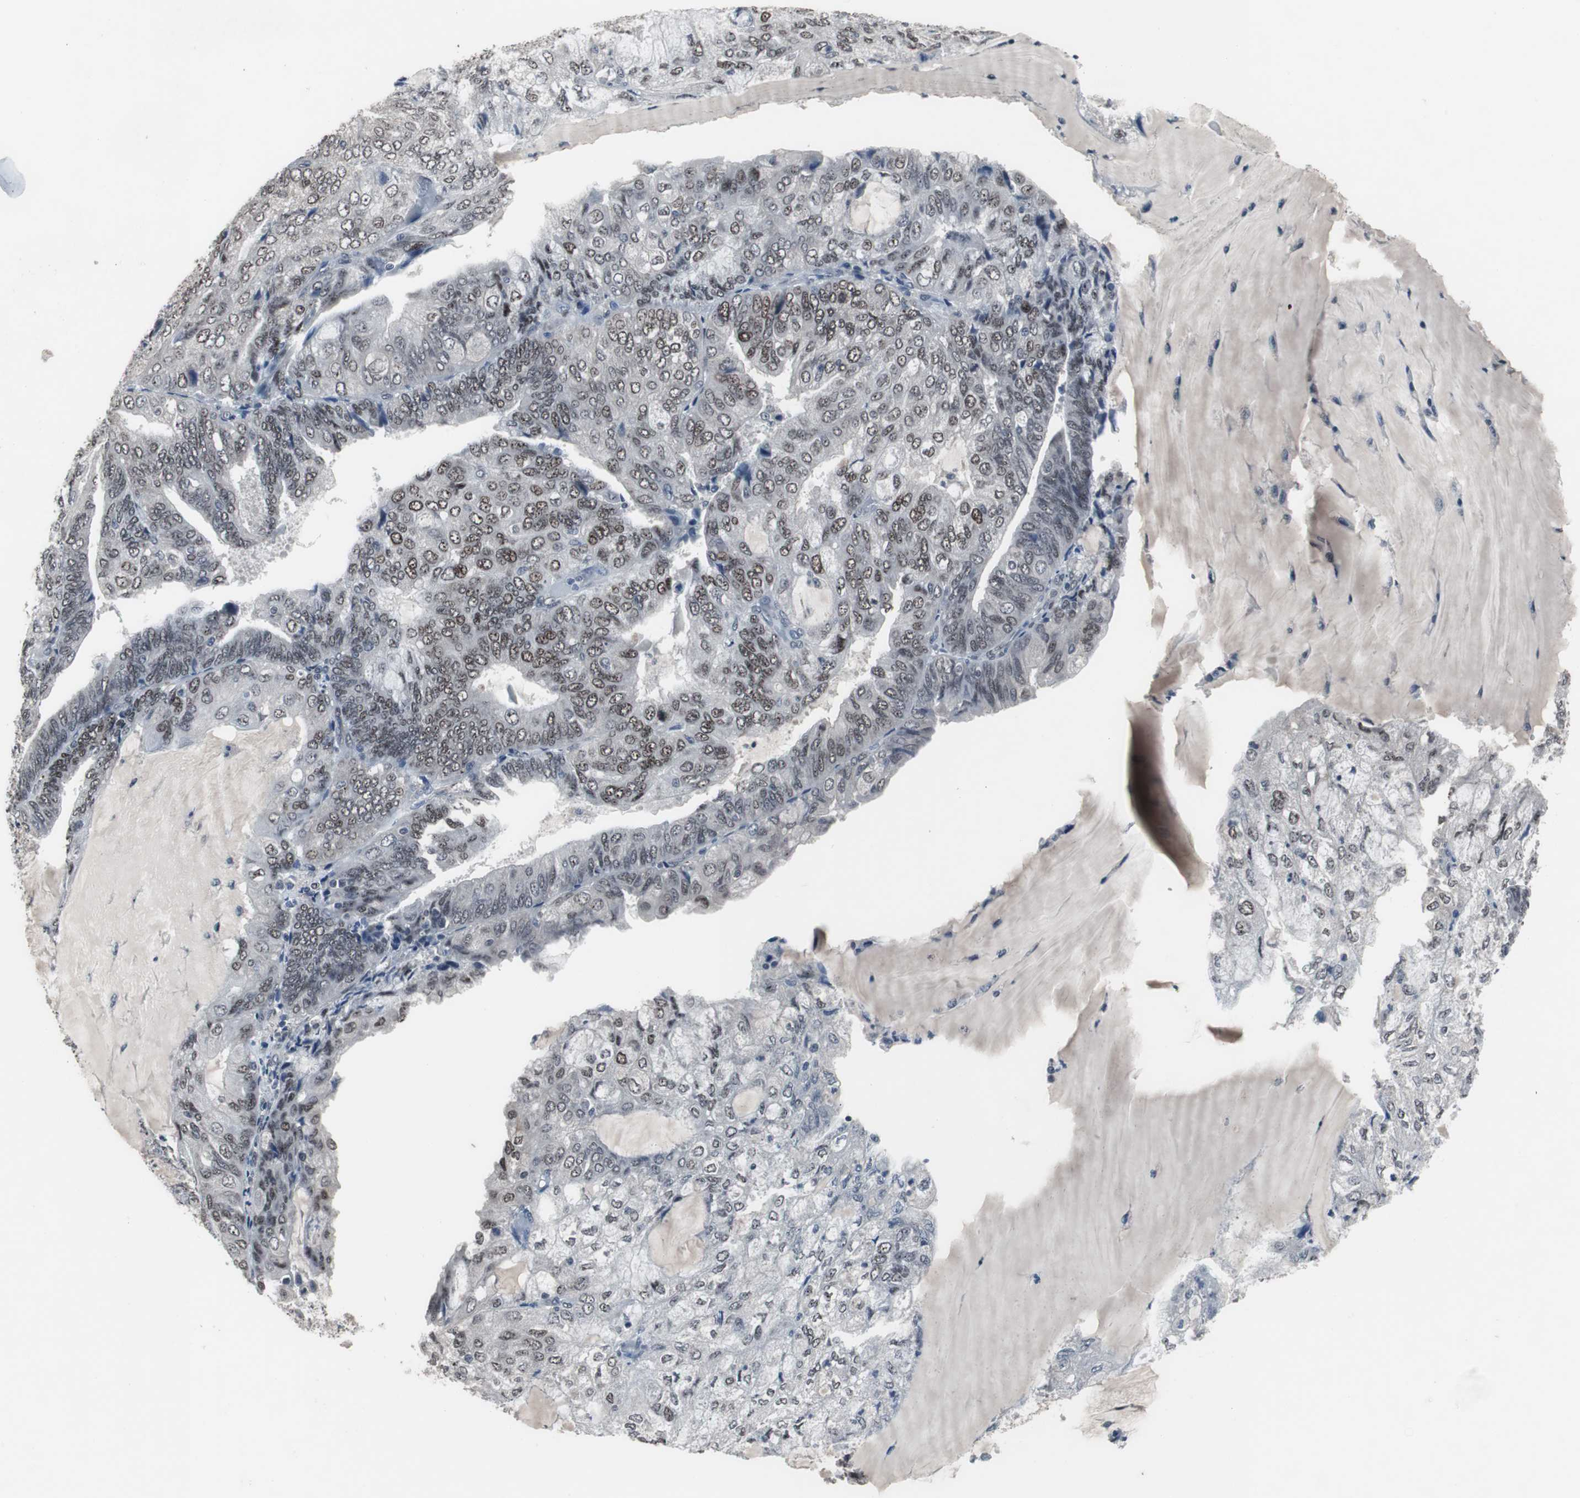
{"staining": {"intensity": "weak", "quantity": ">75%", "location": "nuclear"}, "tissue": "endometrial cancer", "cell_type": "Tumor cells", "image_type": "cancer", "snomed": [{"axis": "morphology", "description": "Adenocarcinoma, NOS"}, {"axis": "topography", "description": "Endometrium"}], "caption": "Endometrial cancer (adenocarcinoma) stained with a brown dye displays weak nuclear positive staining in about >75% of tumor cells.", "gene": "FOXP4", "patient": {"sex": "female", "age": 81}}